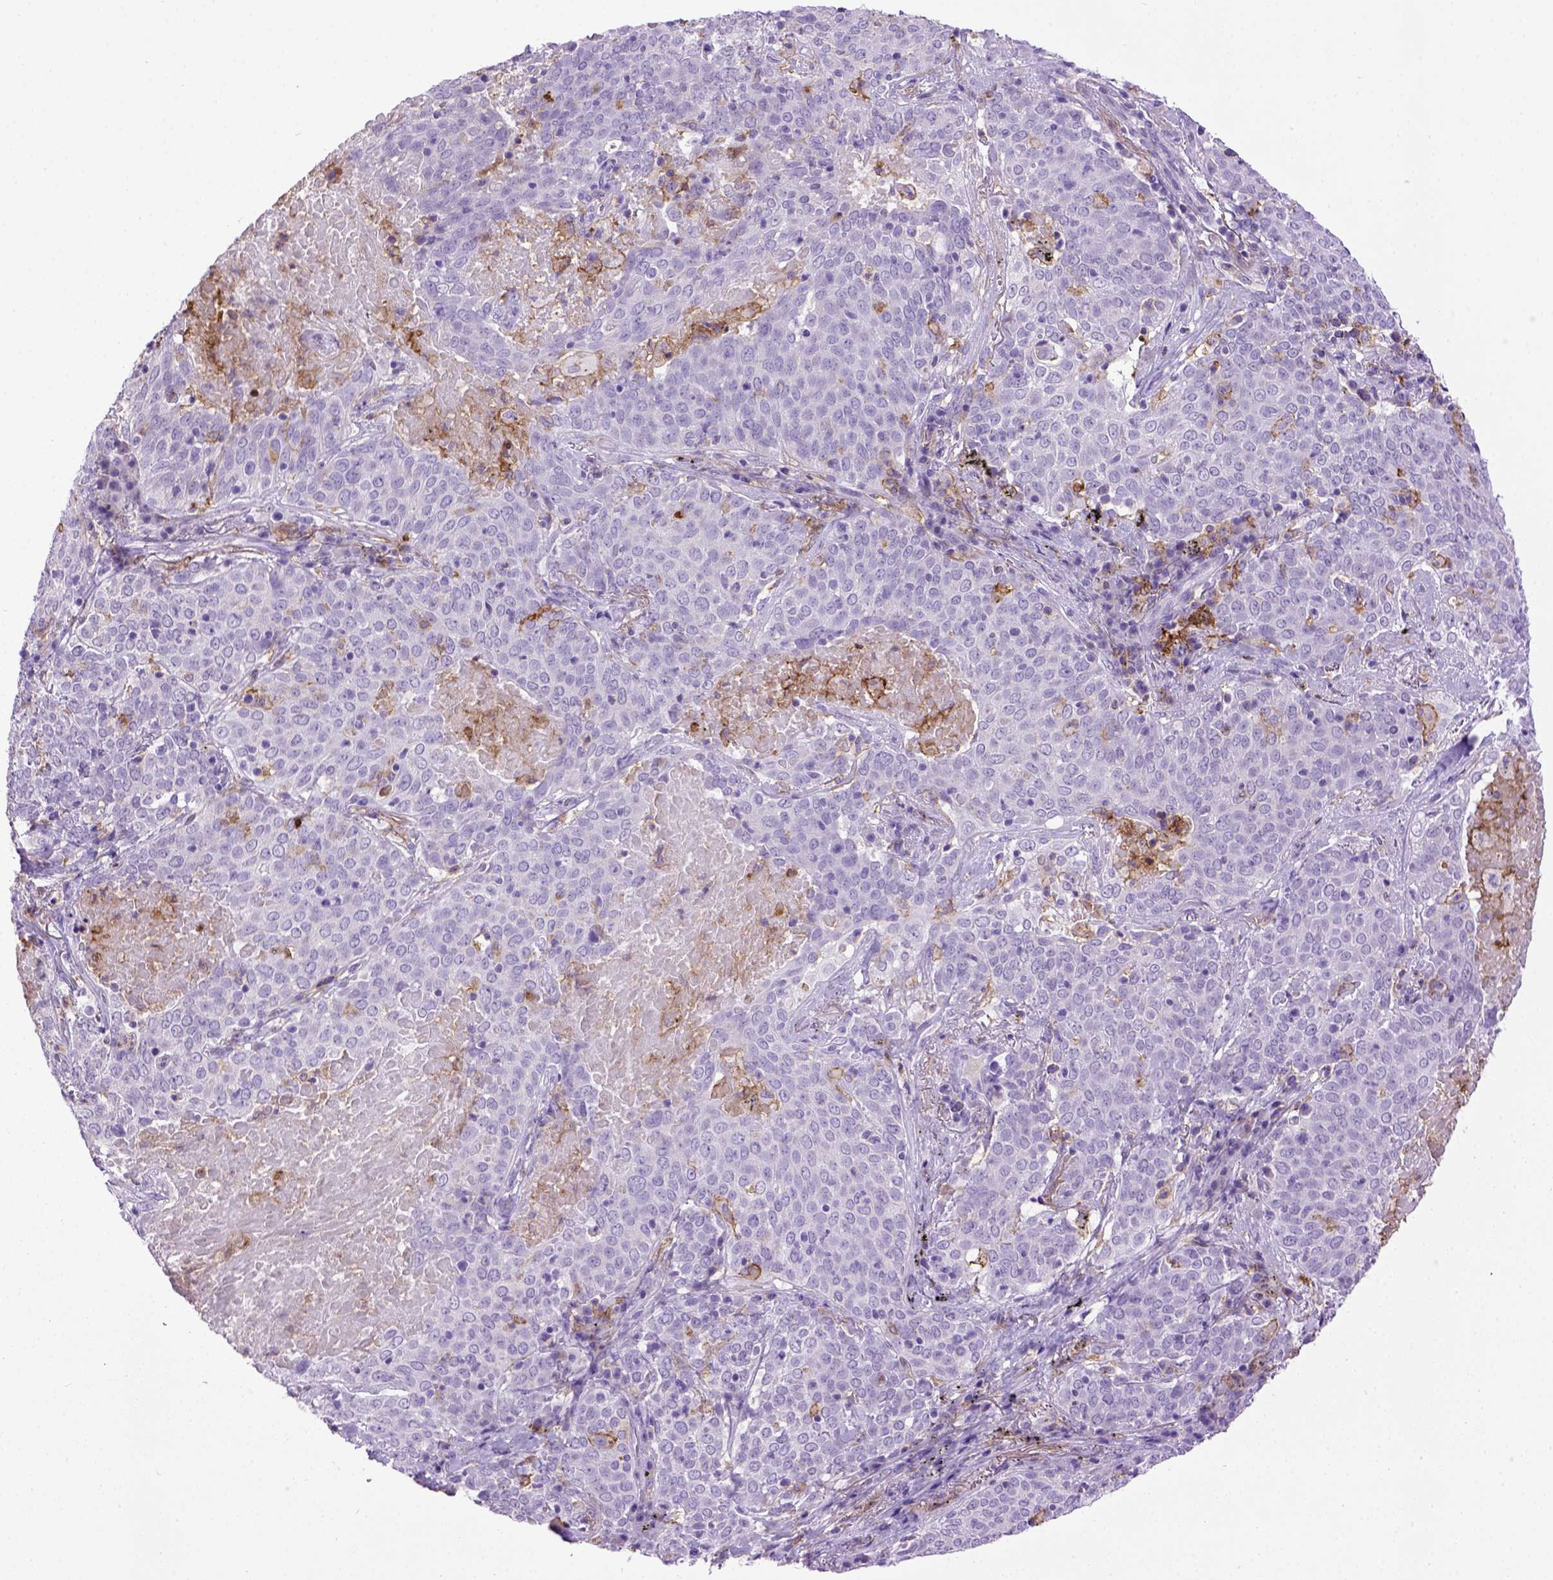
{"staining": {"intensity": "negative", "quantity": "none", "location": "none"}, "tissue": "lung cancer", "cell_type": "Tumor cells", "image_type": "cancer", "snomed": [{"axis": "morphology", "description": "Squamous cell carcinoma, NOS"}, {"axis": "topography", "description": "Lung"}], "caption": "This is an IHC micrograph of squamous cell carcinoma (lung). There is no expression in tumor cells.", "gene": "ITGAX", "patient": {"sex": "male", "age": 82}}